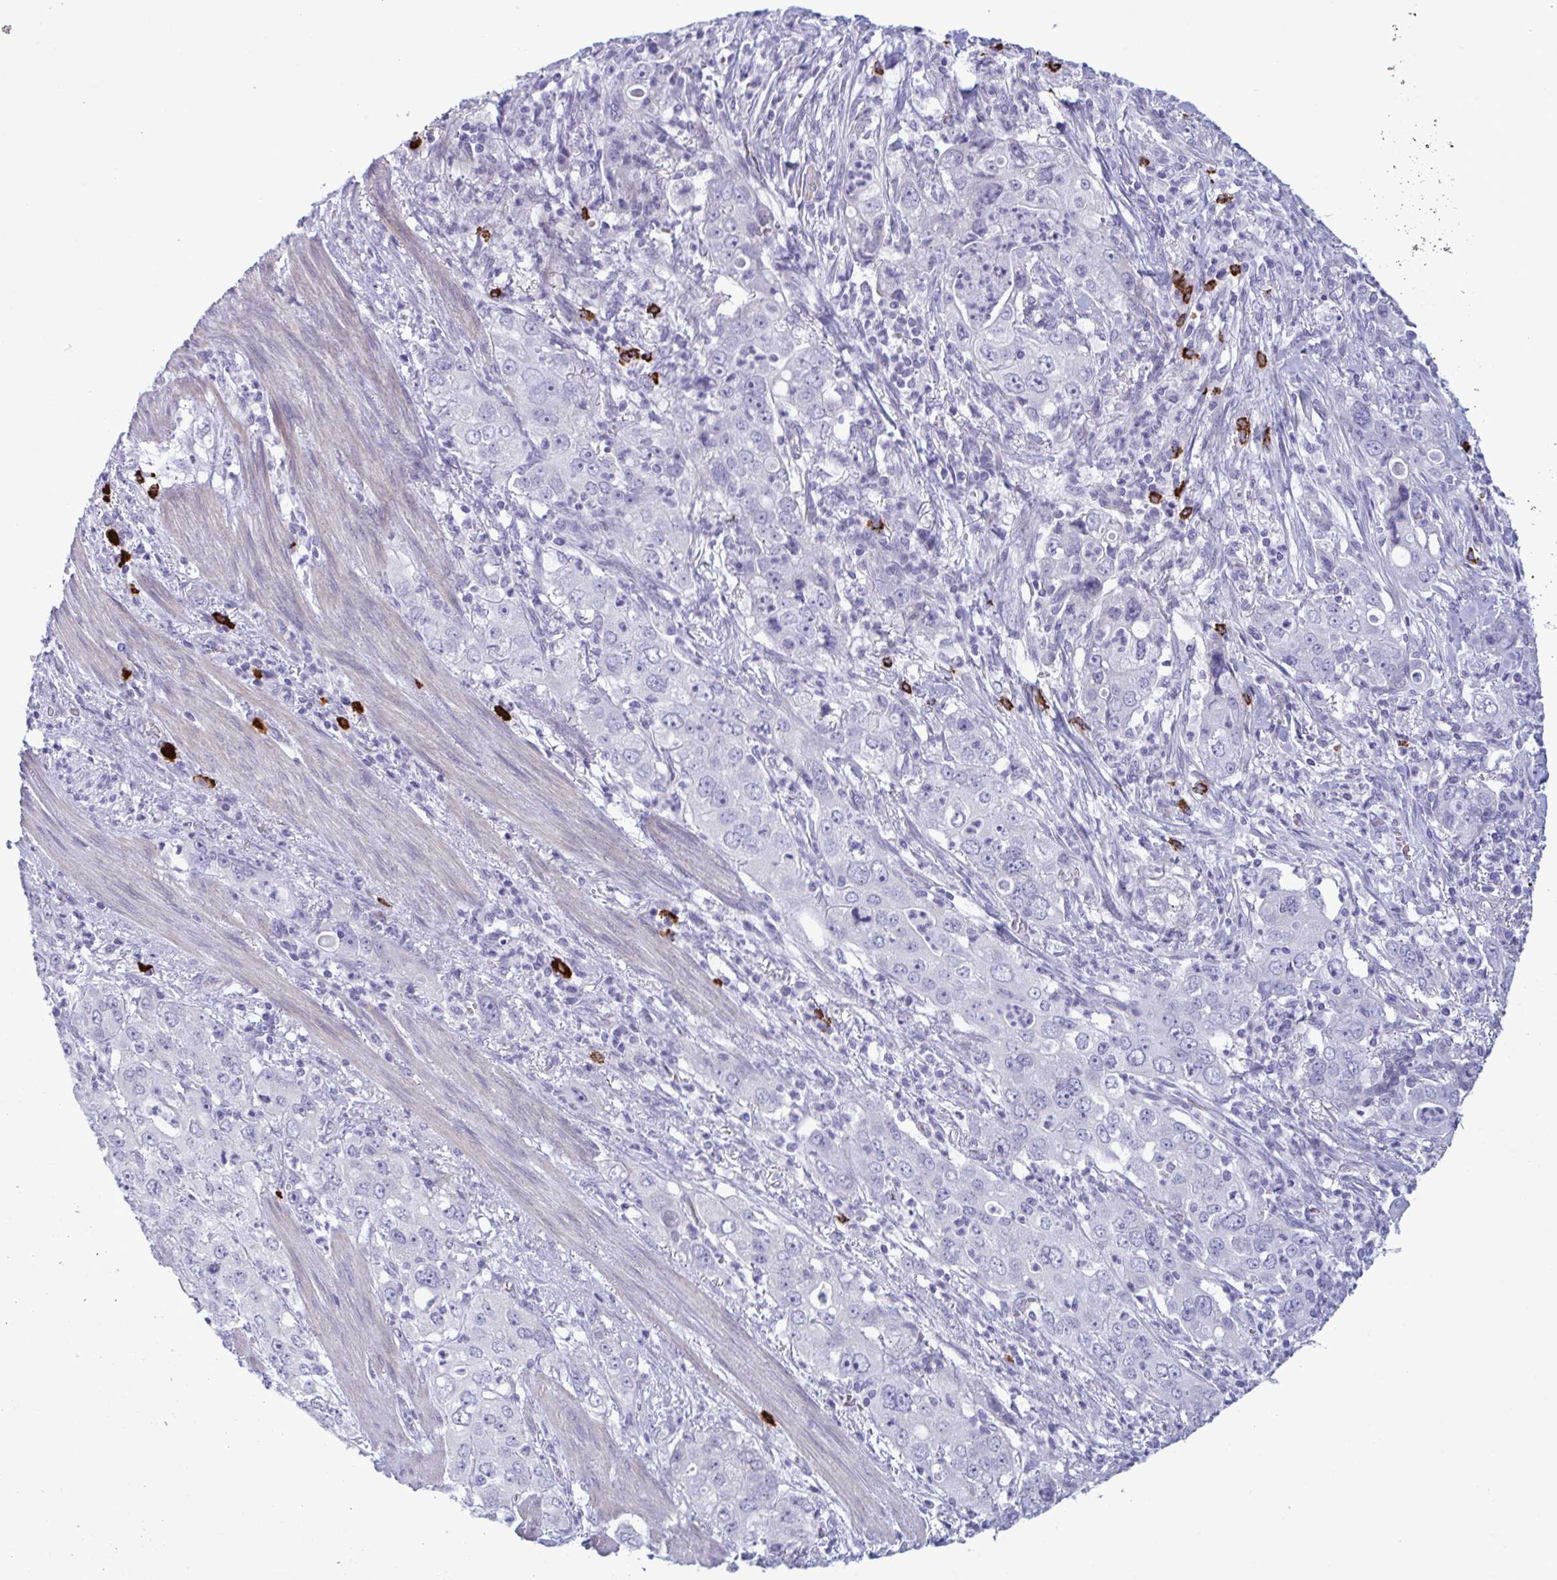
{"staining": {"intensity": "negative", "quantity": "none", "location": "none"}, "tissue": "stomach cancer", "cell_type": "Tumor cells", "image_type": "cancer", "snomed": [{"axis": "morphology", "description": "Adenocarcinoma, NOS"}, {"axis": "topography", "description": "Stomach, upper"}], "caption": "DAB immunohistochemical staining of stomach cancer shows no significant staining in tumor cells. The staining was performed using DAB to visualize the protein expression in brown, while the nuclei were stained in blue with hematoxylin (Magnification: 20x).", "gene": "ZNF684", "patient": {"sex": "male", "age": 75}}